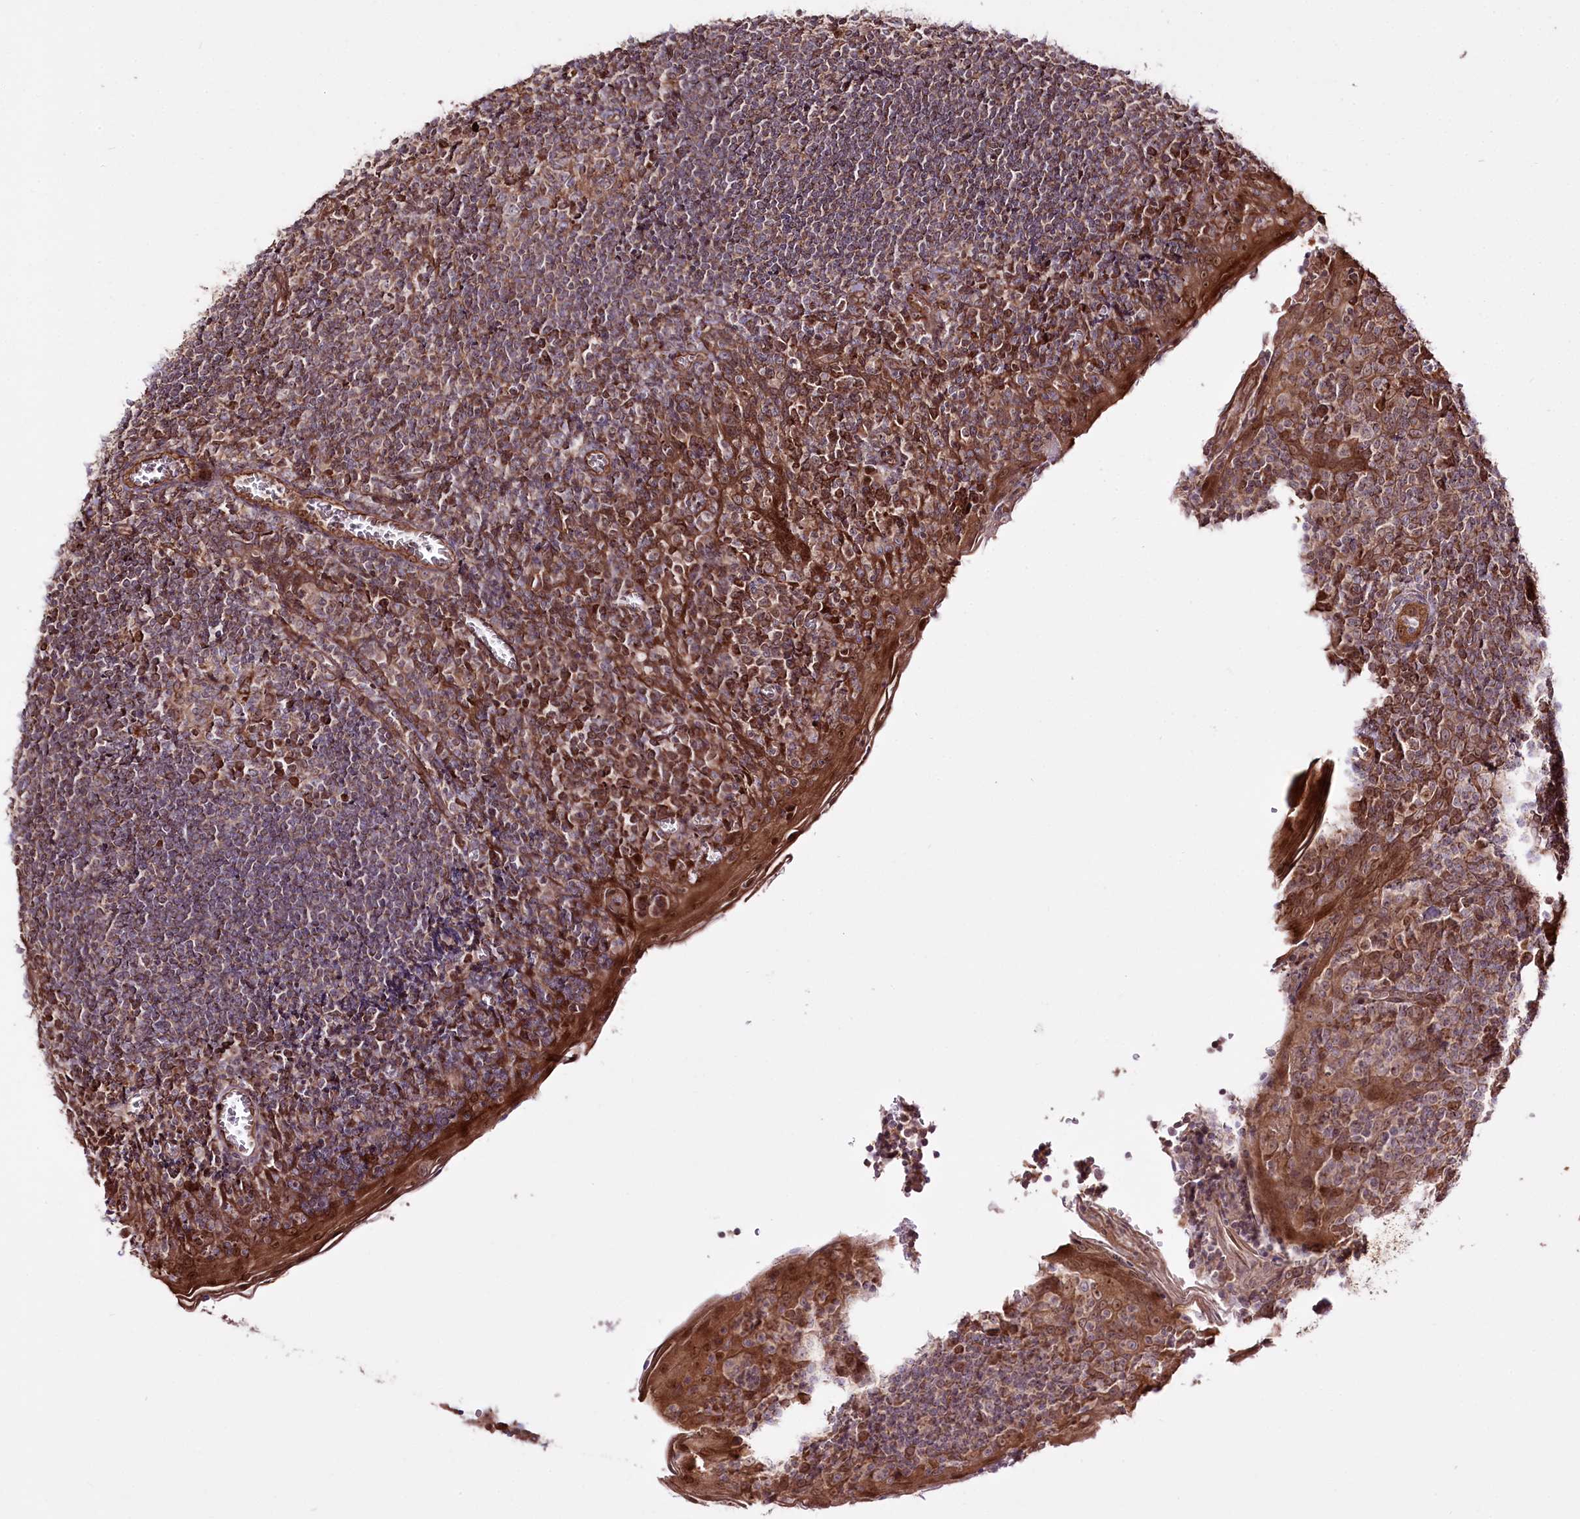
{"staining": {"intensity": "weak", "quantity": ">75%", "location": "cytoplasmic/membranous"}, "tissue": "tonsil", "cell_type": "Germinal center cells", "image_type": "normal", "snomed": [{"axis": "morphology", "description": "Normal tissue, NOS"}, {"axis": "topography", "description": "Tonsil"}], "caption": "A high-resolution photomicrograph shows IHC staining of benign tonsil, which shows weak cytoplasmic/membranous staining in about >75% of germinal center cells.", "gene": "REXO2", "patient": {"sex": "male", "age": 27}}